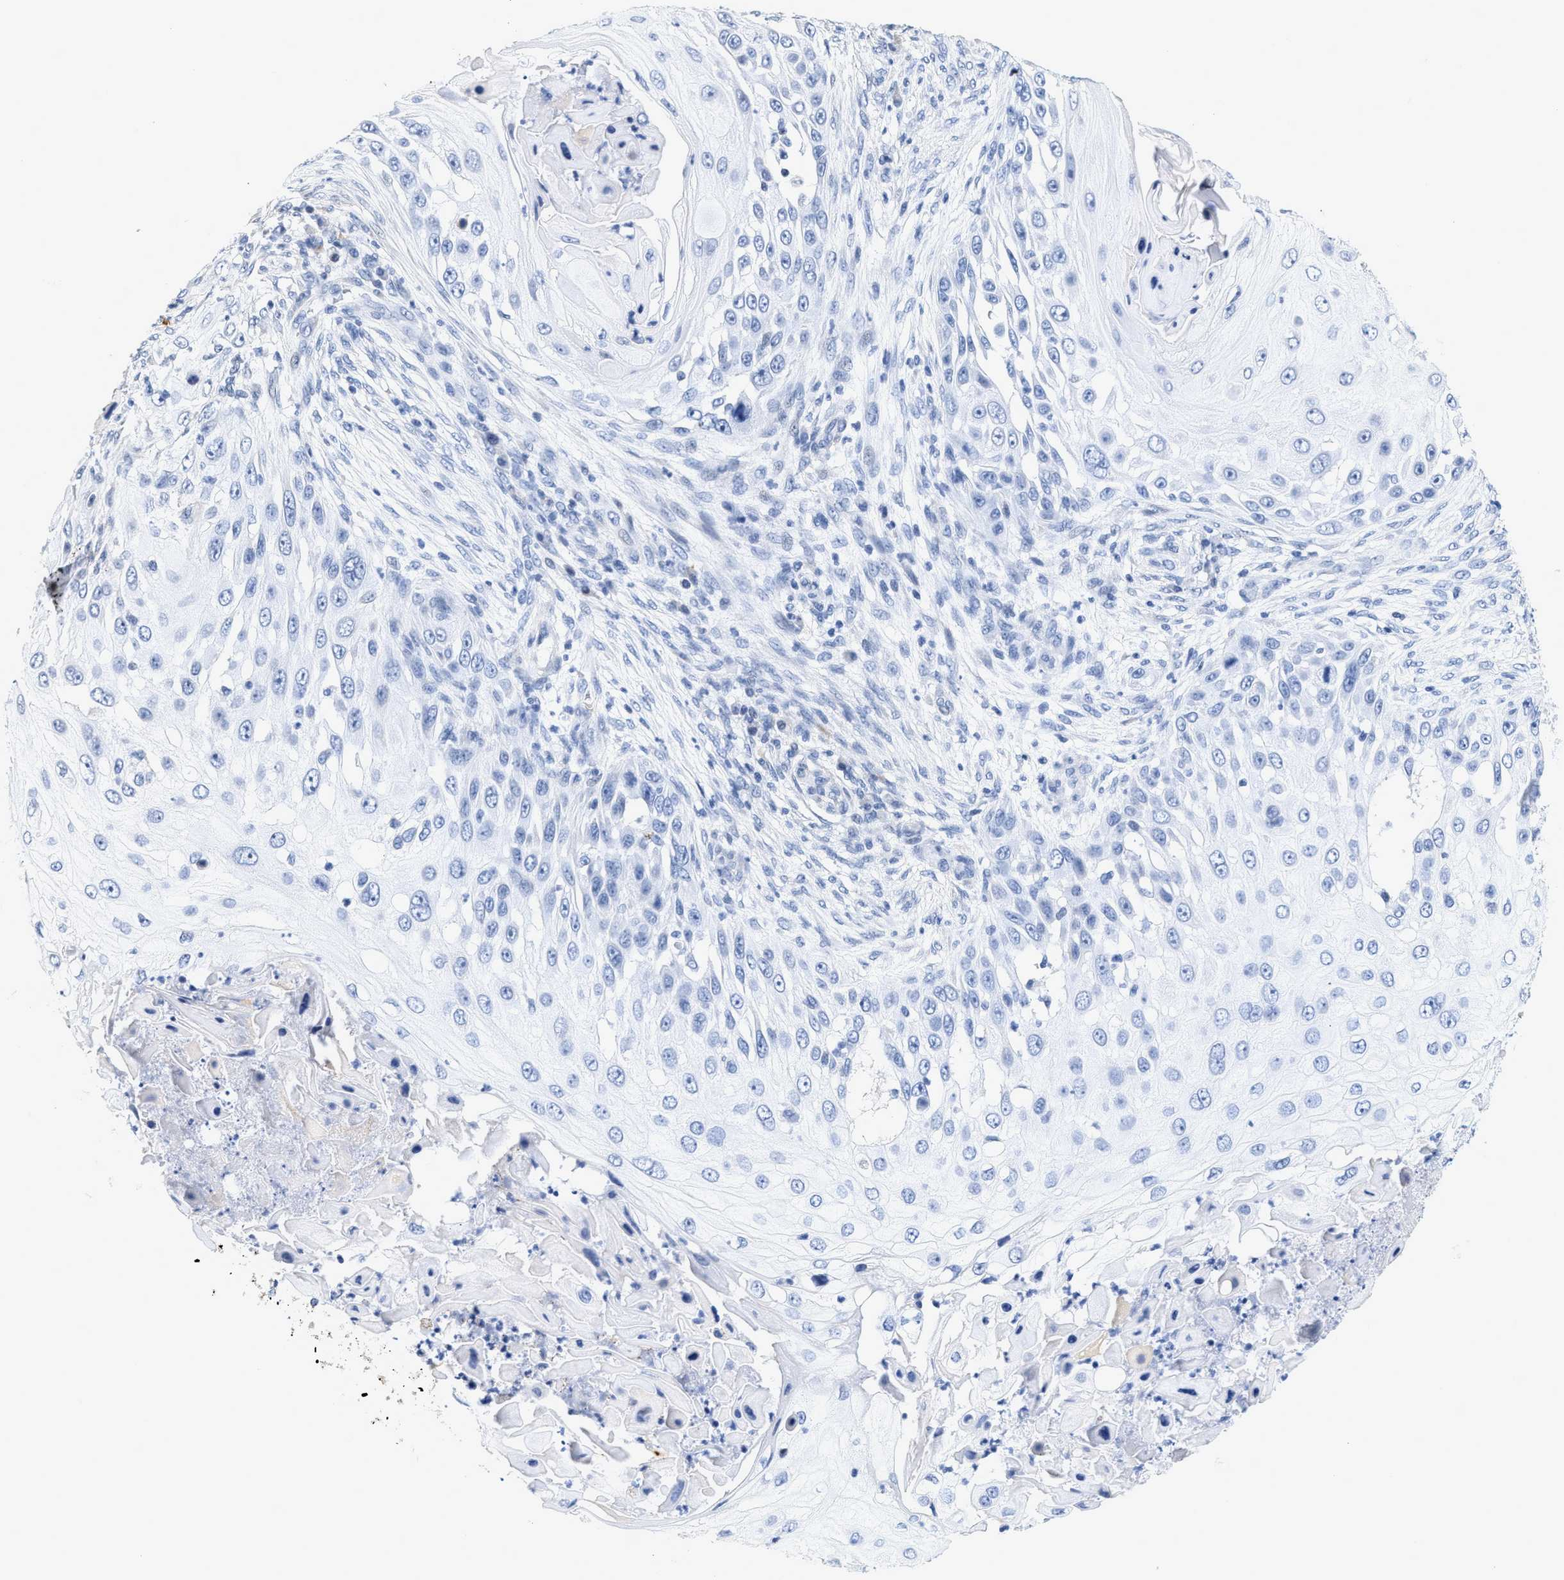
{"staining": {"intensity": "negative", "quantity": "none", "location": "none"}, "tissue": "skin cancer", "cell_type": "Tumor cells", "image_type": "cancer", "snomed": [{"axis": "morphology", "description": "Squamous cell carcinoma, NOS"}, {"axis": "topography", "description": "Skin"}], "caption": "A high-resolution micrograph shows immunohistochemistry (IHC) staining of skin cancer (squamous cell carcinoma), which displays no significant positivity in tumor cells.", "gene": "CRYM", "patient": {"sex": "female", "age": 44}}